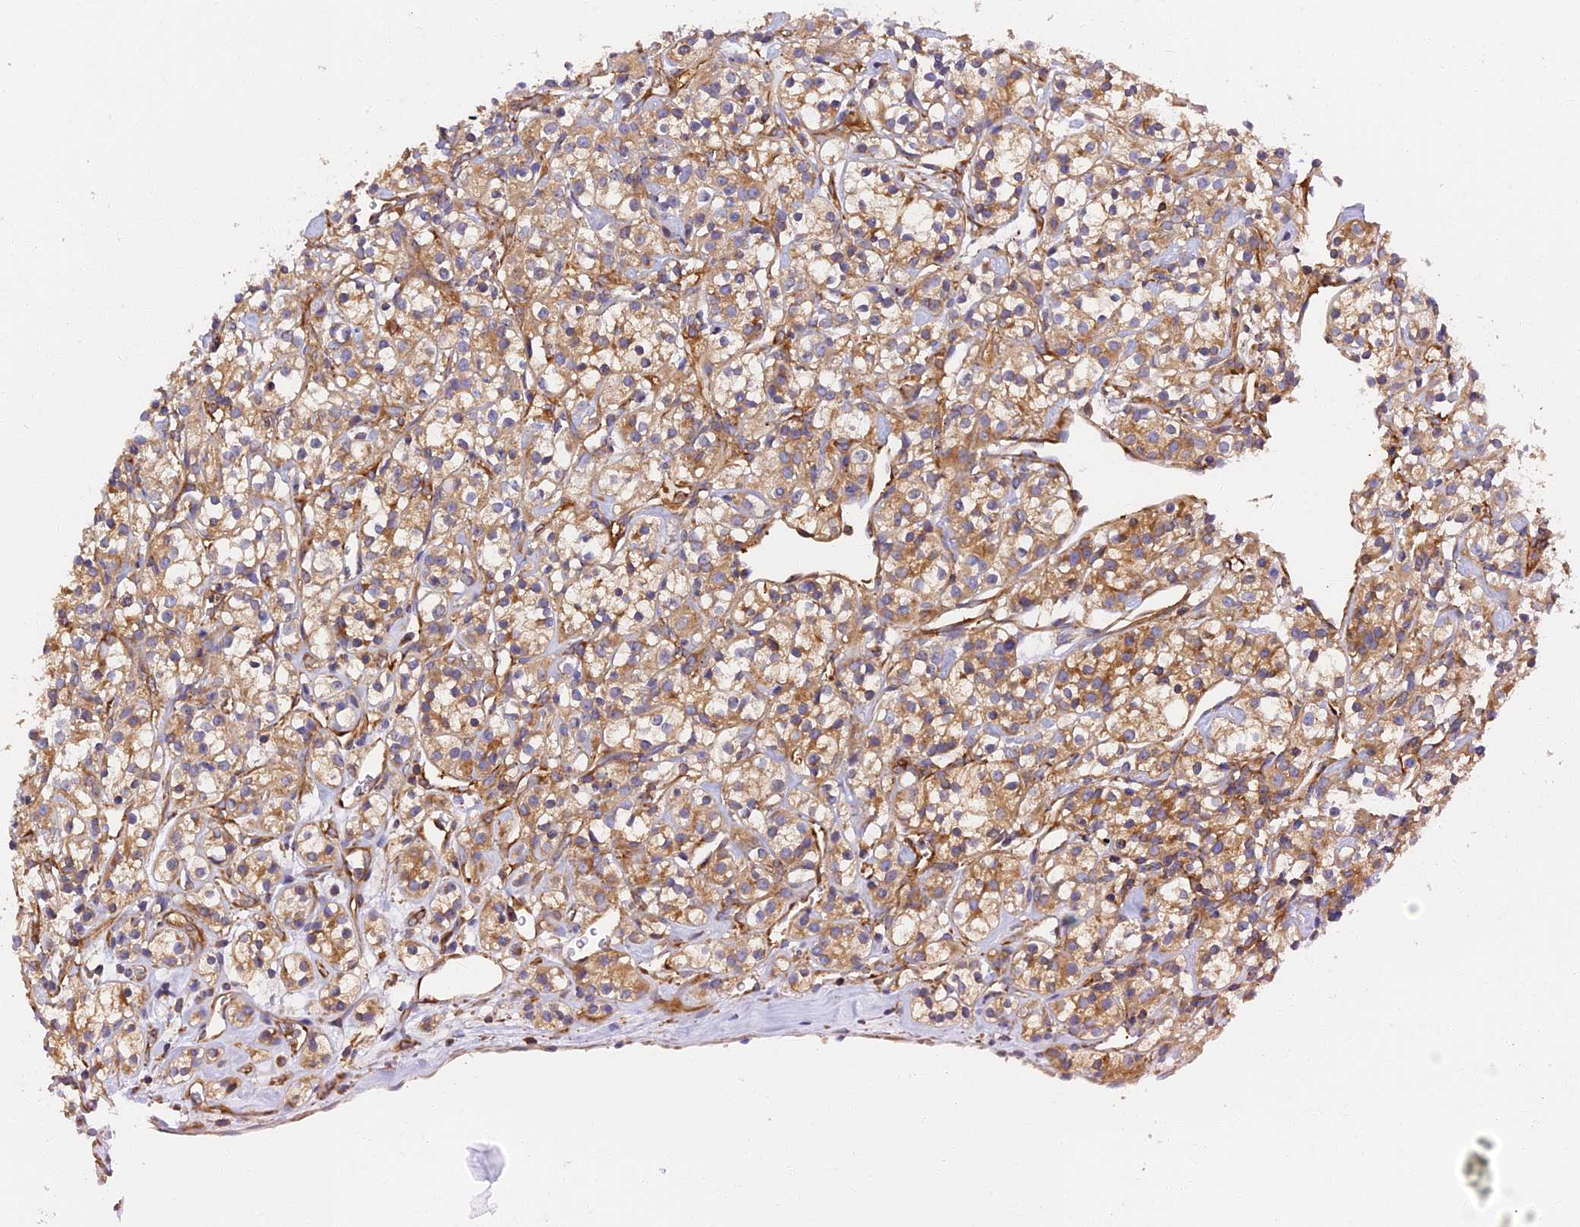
{"staining": {"intensity": "moderate", "quantity": ">75%", "location": "cytoplasmic/membranous"}, "tissue": "renal cancer", "cell_type": "Tumor cells", "image_type": "cancer", "snomed": [{"axis": "morphology", "description": "Adenocarcinoma, NOS"}, {"axis": "topography", "description": "Kidney"}], "caption": "Adenocarcinoma (renal) stained with DAB immunohistochemistry demonstrates medium levels of moderate cytoplasmic/membranous expression in about >75% of tumor cells. (IHC, brightfield microscopy, high magnification).", "gene": "DCTN2", "patient": {"sex": "male", "age": 77}}